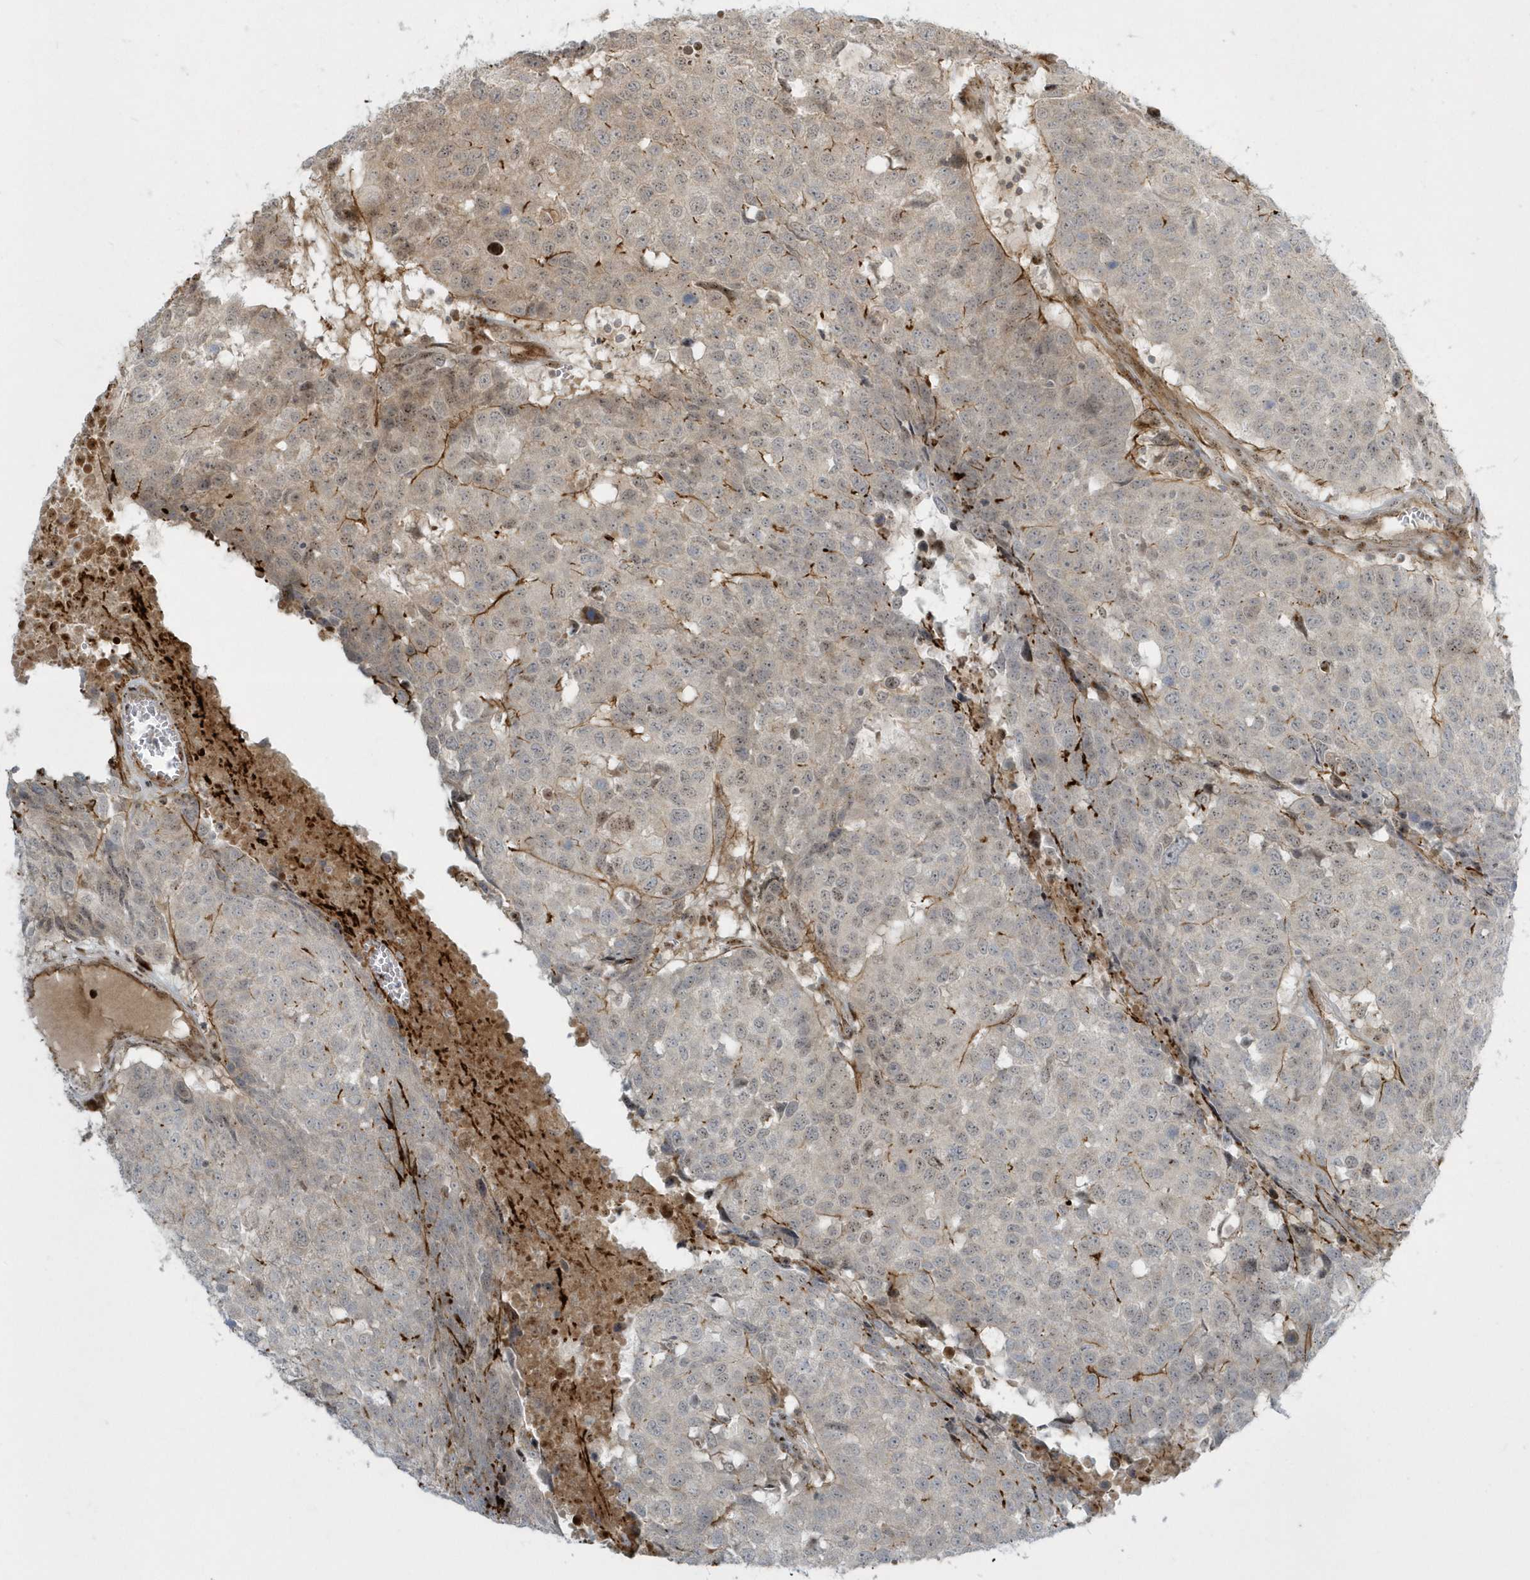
{"staining": {"intensity": "weak", "quantity": "<25%", "location": "cytoplasmic/membranous,nuclear"}, "tissue": "head and neck cancer", "cell_type": "Tumor cells", "image_type": "cancer", "snomed": [{"axis": "morphology", "description": "Squamous cell carcinoma, NOS"}, {"axis": "topography", "description": "Head-Neck"}], "caption": "This image is of head and neck cancer (squamous cell carcinoma) stained with immunohistochemistry (IHC) to label a protein in brown with the nuclei are counter-stained blue. There is no expression in tumor cells. (DAB immunohistochemistry, high magnification).", "gene": "MASP2", "patient": {"sex": "male", "age": 66}}